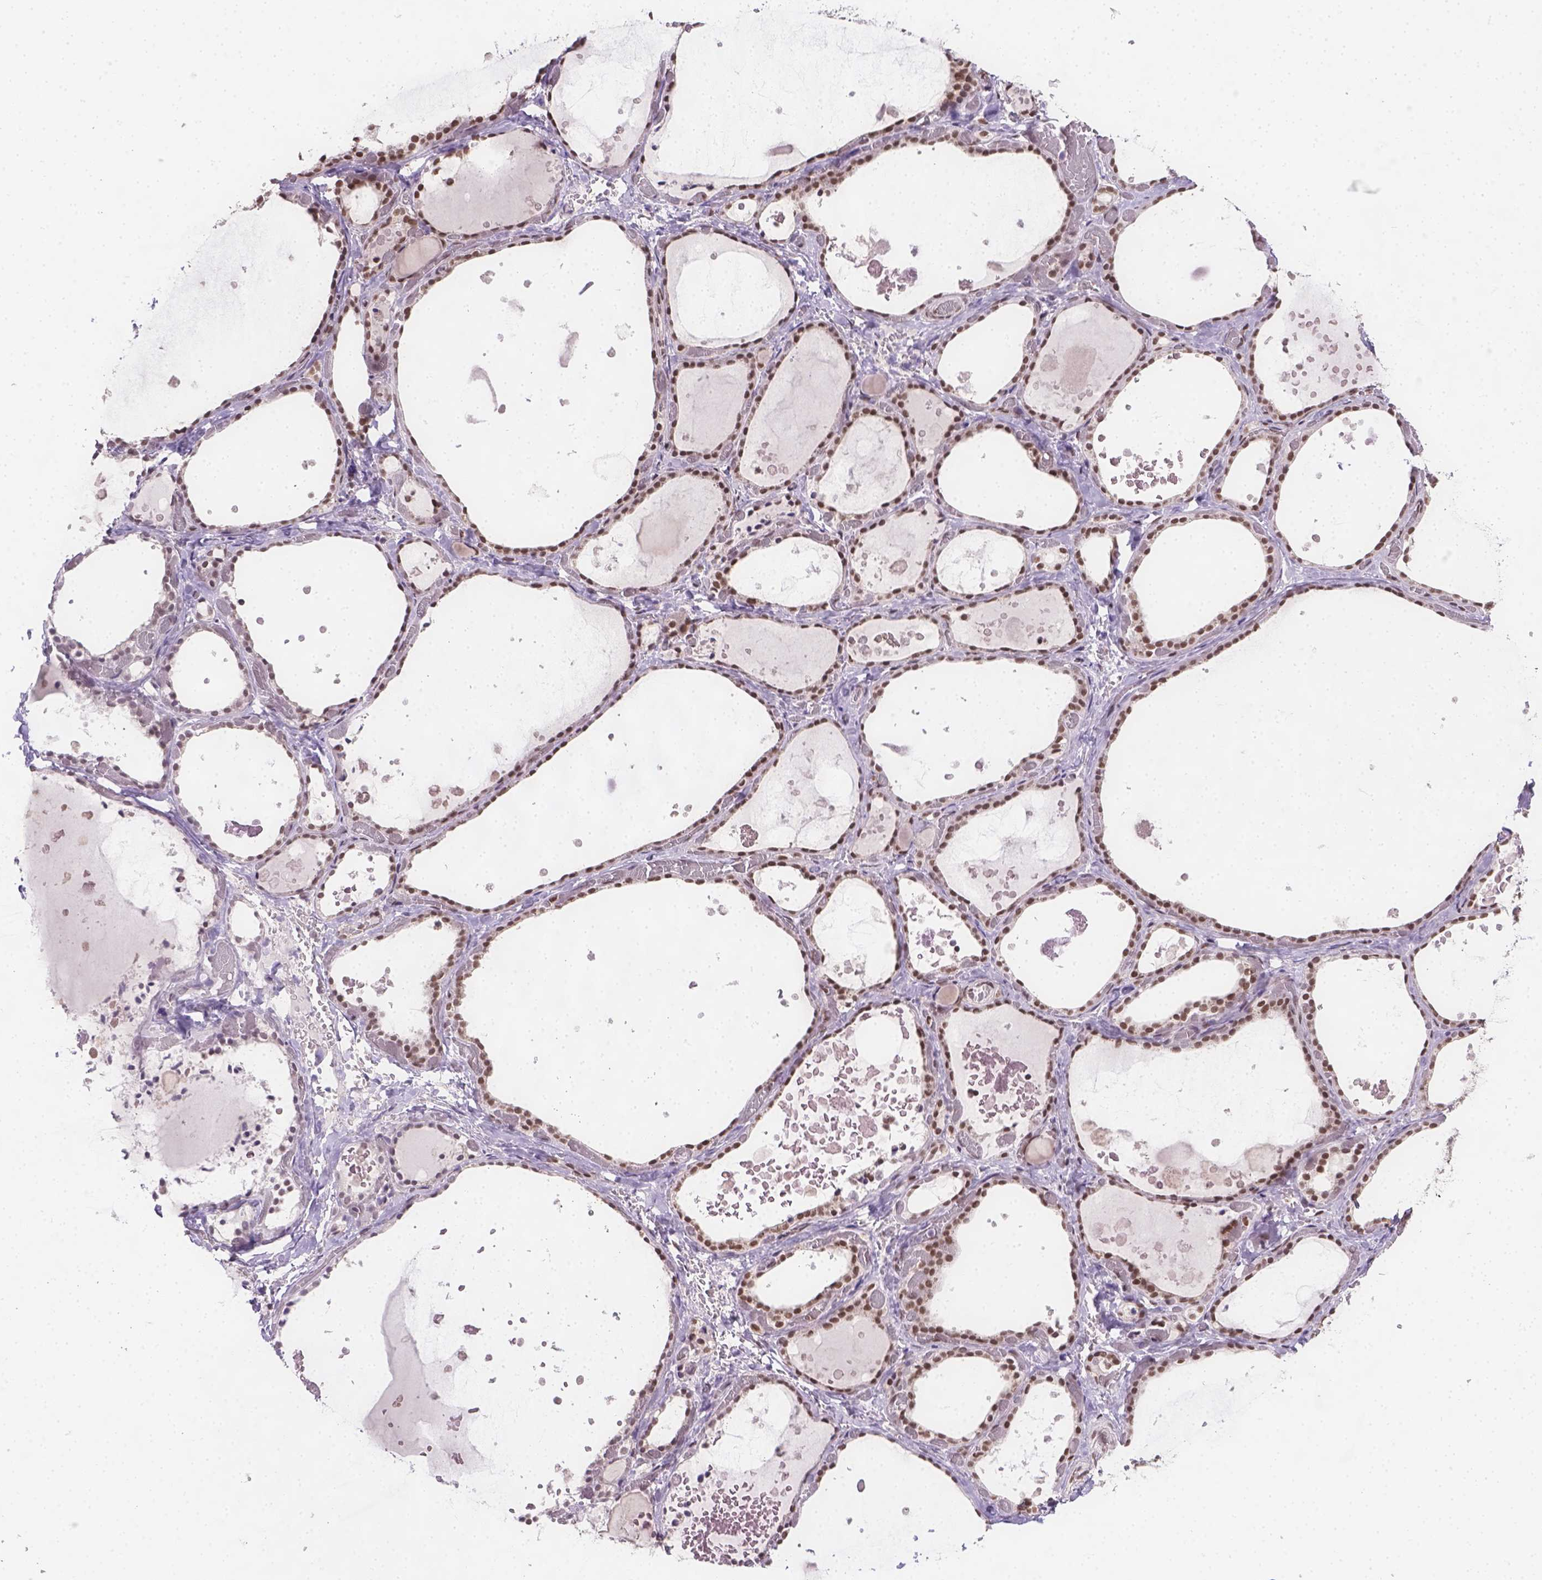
{"staining": {"intensity": "strong", "quantity": ">75%", "location": "nuclear"}, "tissue": "thyroid gland", "cell_type": "Glandular cells", "image_type": "normal", "snomed": [{"axis": "morphology", "description": "Normal tissue, NOS"}, {"axis": "topography", "description": "Thyroid gland"}], "caption": "Brown immunohistochemical staining in normal human thyroid gland reveals strong nuclear positivity in about >75% of glandular cells.", "gene": "FANCE", "patient": {"sex": "female", "age": 56}}